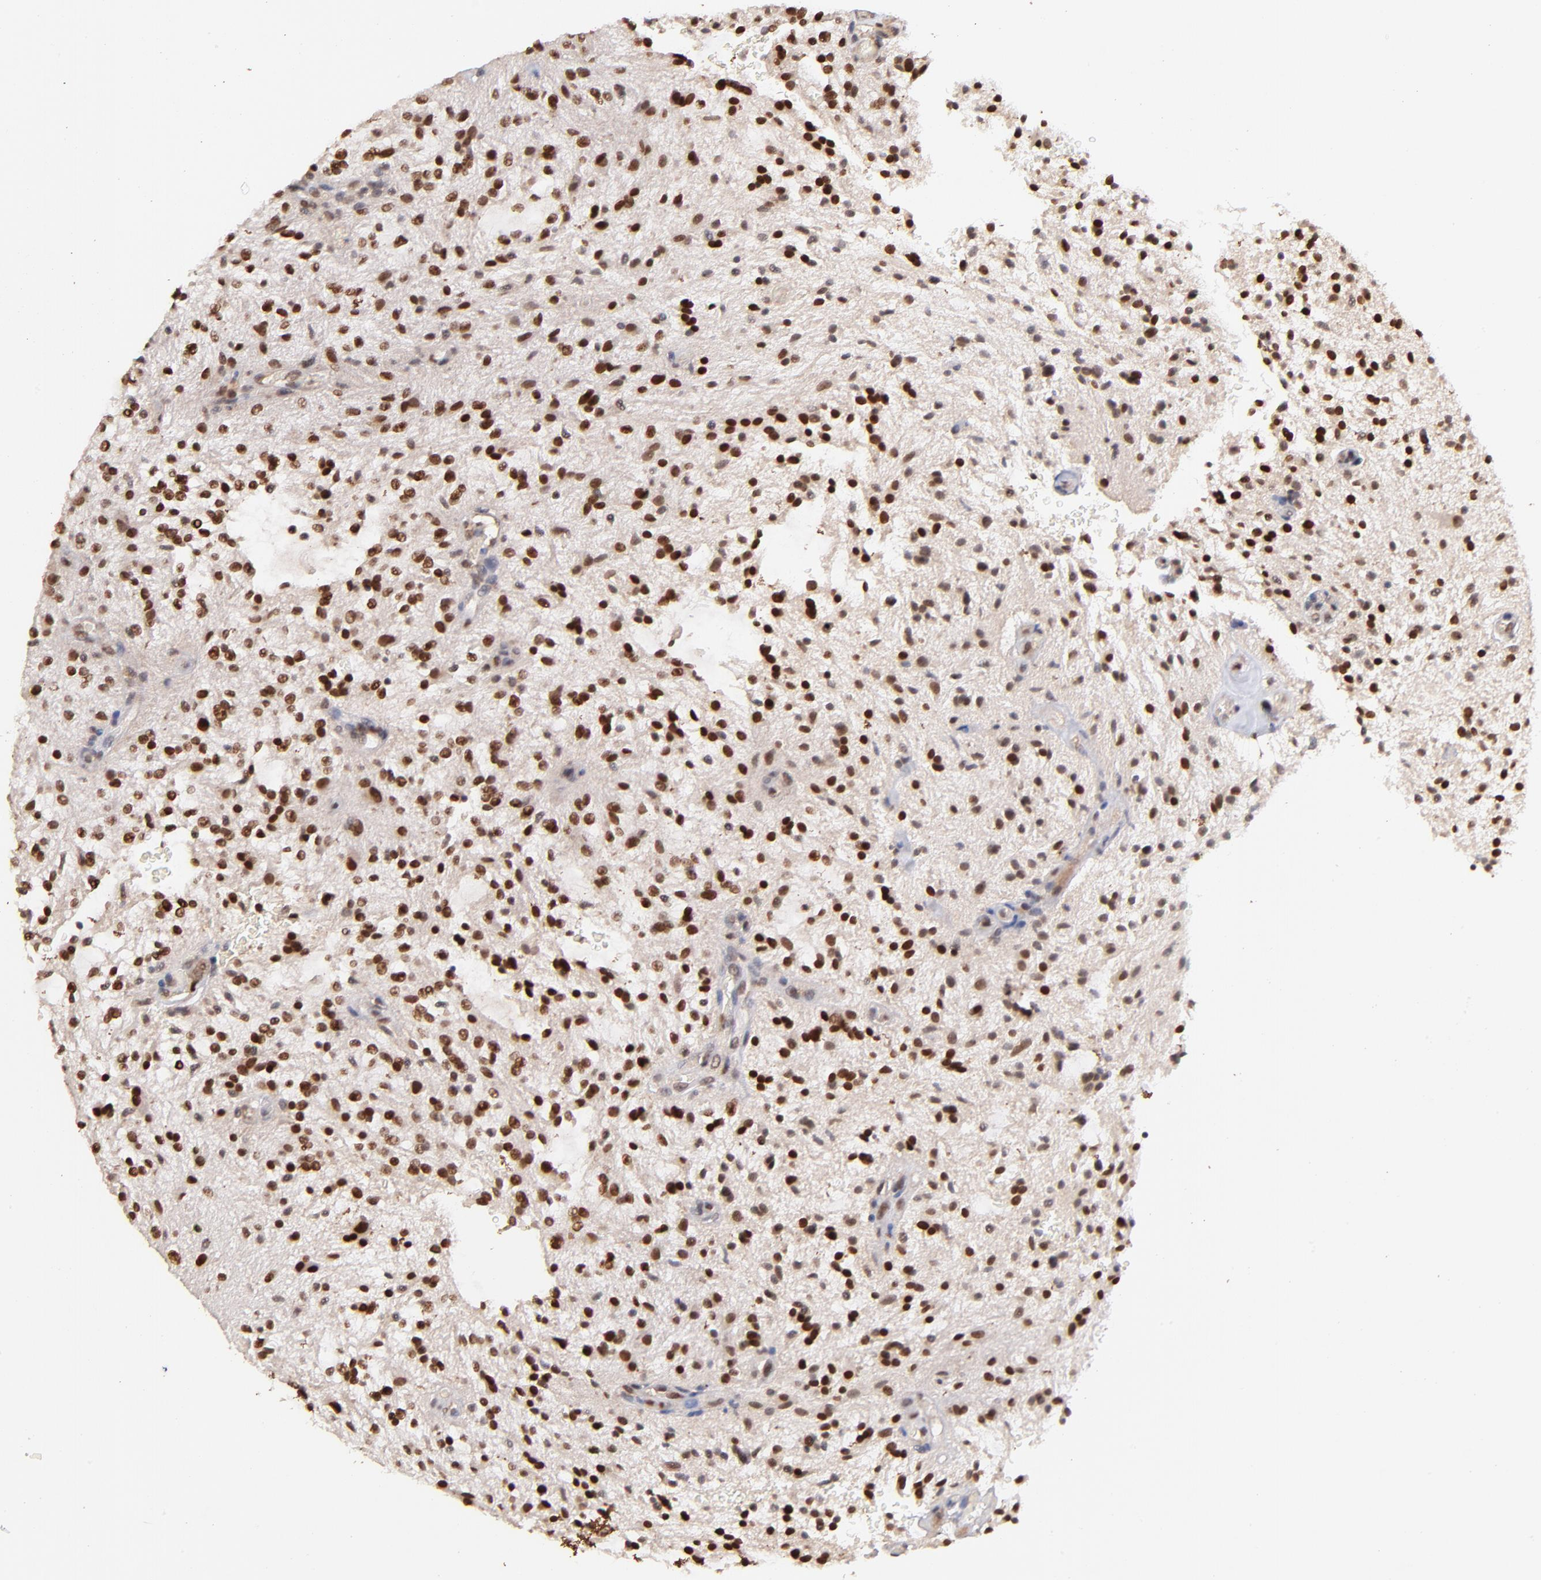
{"staining": {"intensity": "strong", "quantity": ">75%", "location": "nuclear"}, "tissue": "glioma", "cell_type": "Tumor cells", "image_type": "cancer", "snomed": [{"axis": "morphology", "description": "Glioma, malignant, NOS"}, {"axis": "topography", "description": "Cerebellum"}], "caption": "Immunohistochemistry photomicrograph of neoplastic tissue: glioma stained using immunohistochemistry (IHC) displays high levels of strong protein expression localized specifically in the nuclear of tumor cells, appearing as a nuclear brown color.", "gene": "ZFP92", "patient": {"sex": "female", "age": 10}}